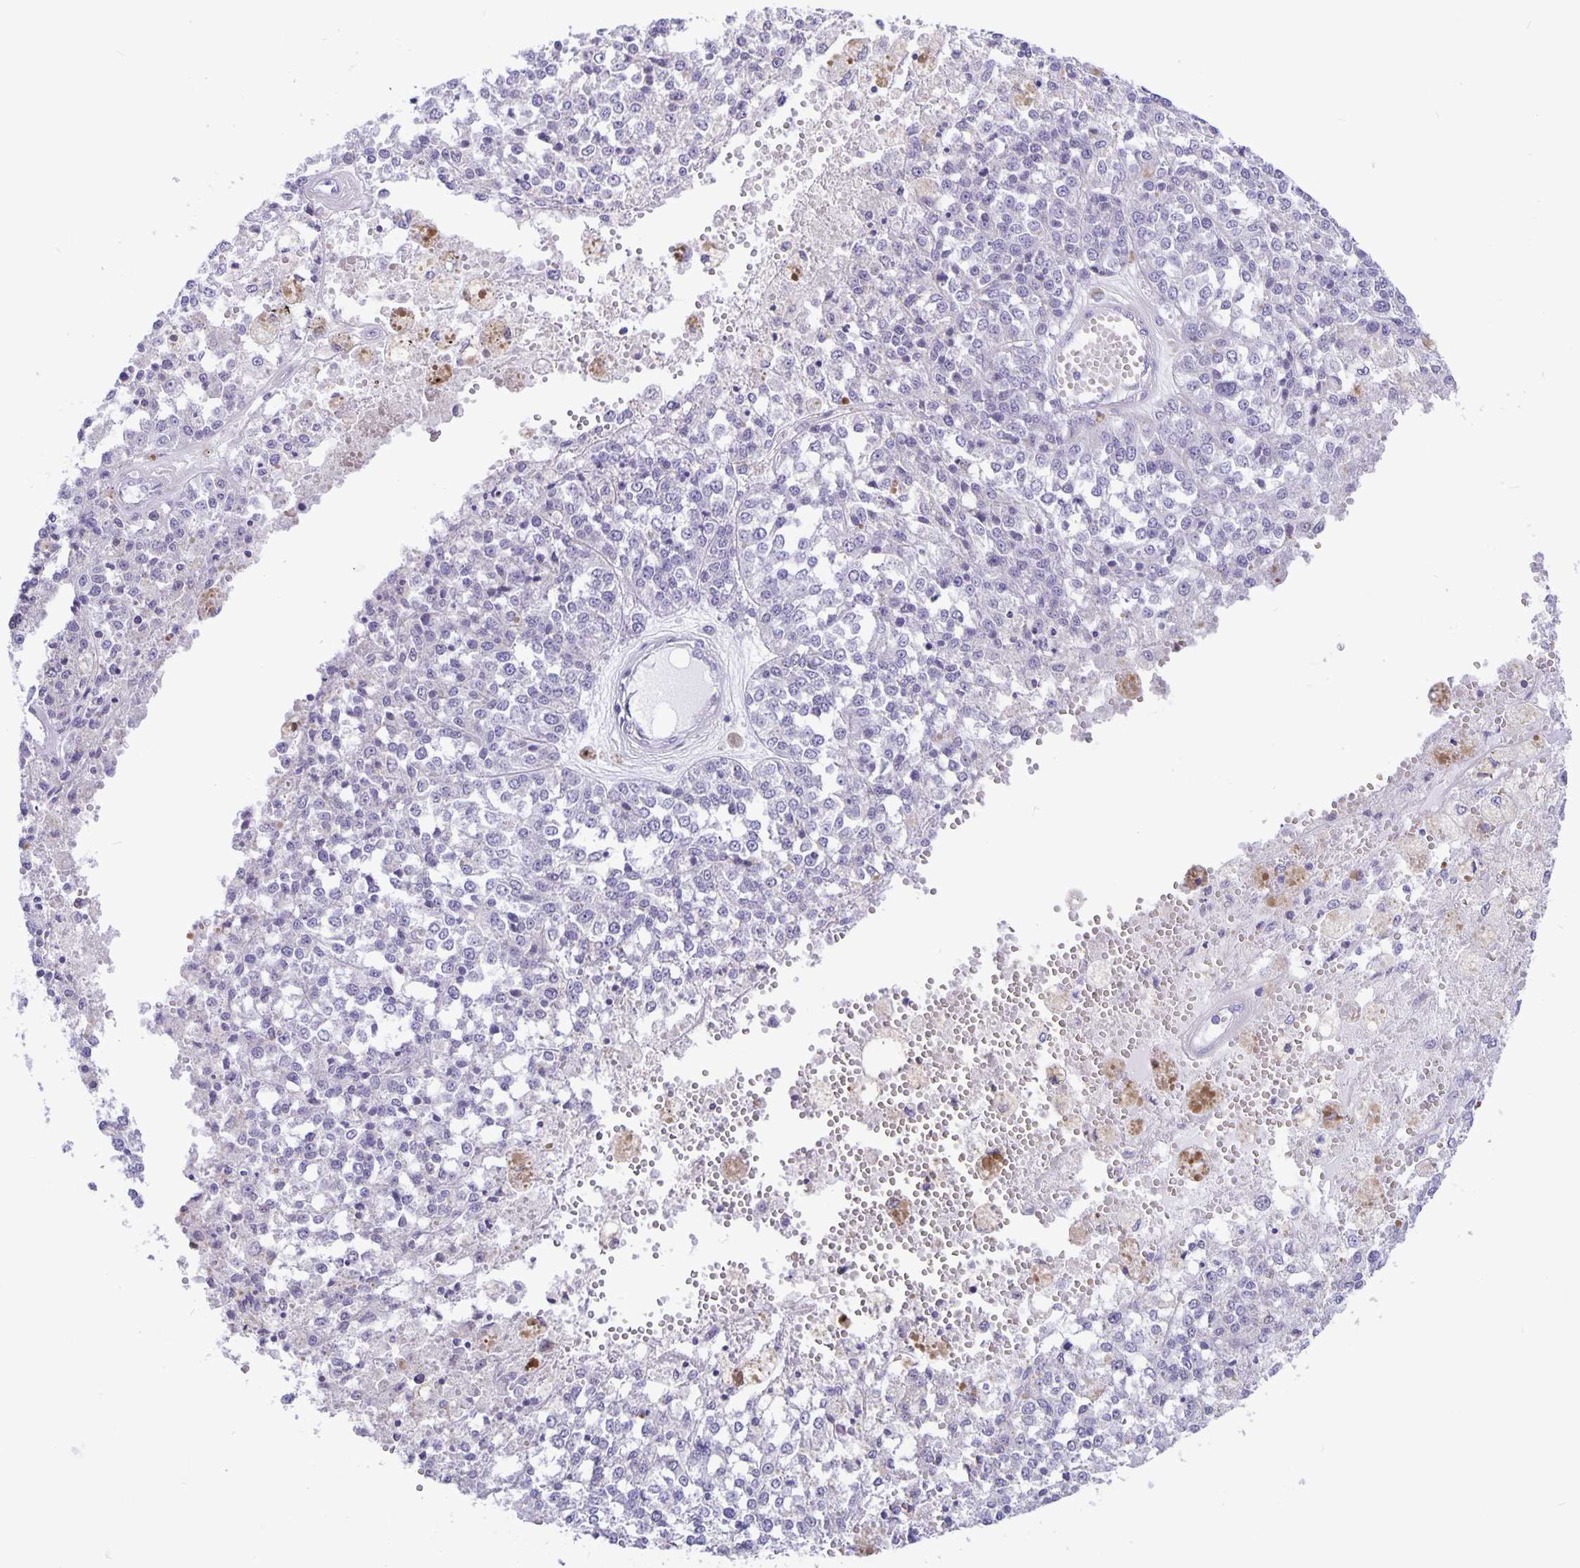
{"staining": {"intensity": "negative", "quantity": "none", "location": "none"}, "tissue": "melanoma", "cell_type": "Tumor cells", "image_type": "cancer", "snomed": [{"axis": "morphology", "description": "Malignant melanoma, Metastatic site"}, {"axis": "topography", "description": "Lymph node"}], "caption": "Tumor cells are negative for brown protein staining in malignant melanoma (metastatic site).", "gene": "ERMN", "patient": {"sex": "female", "age": 64}}